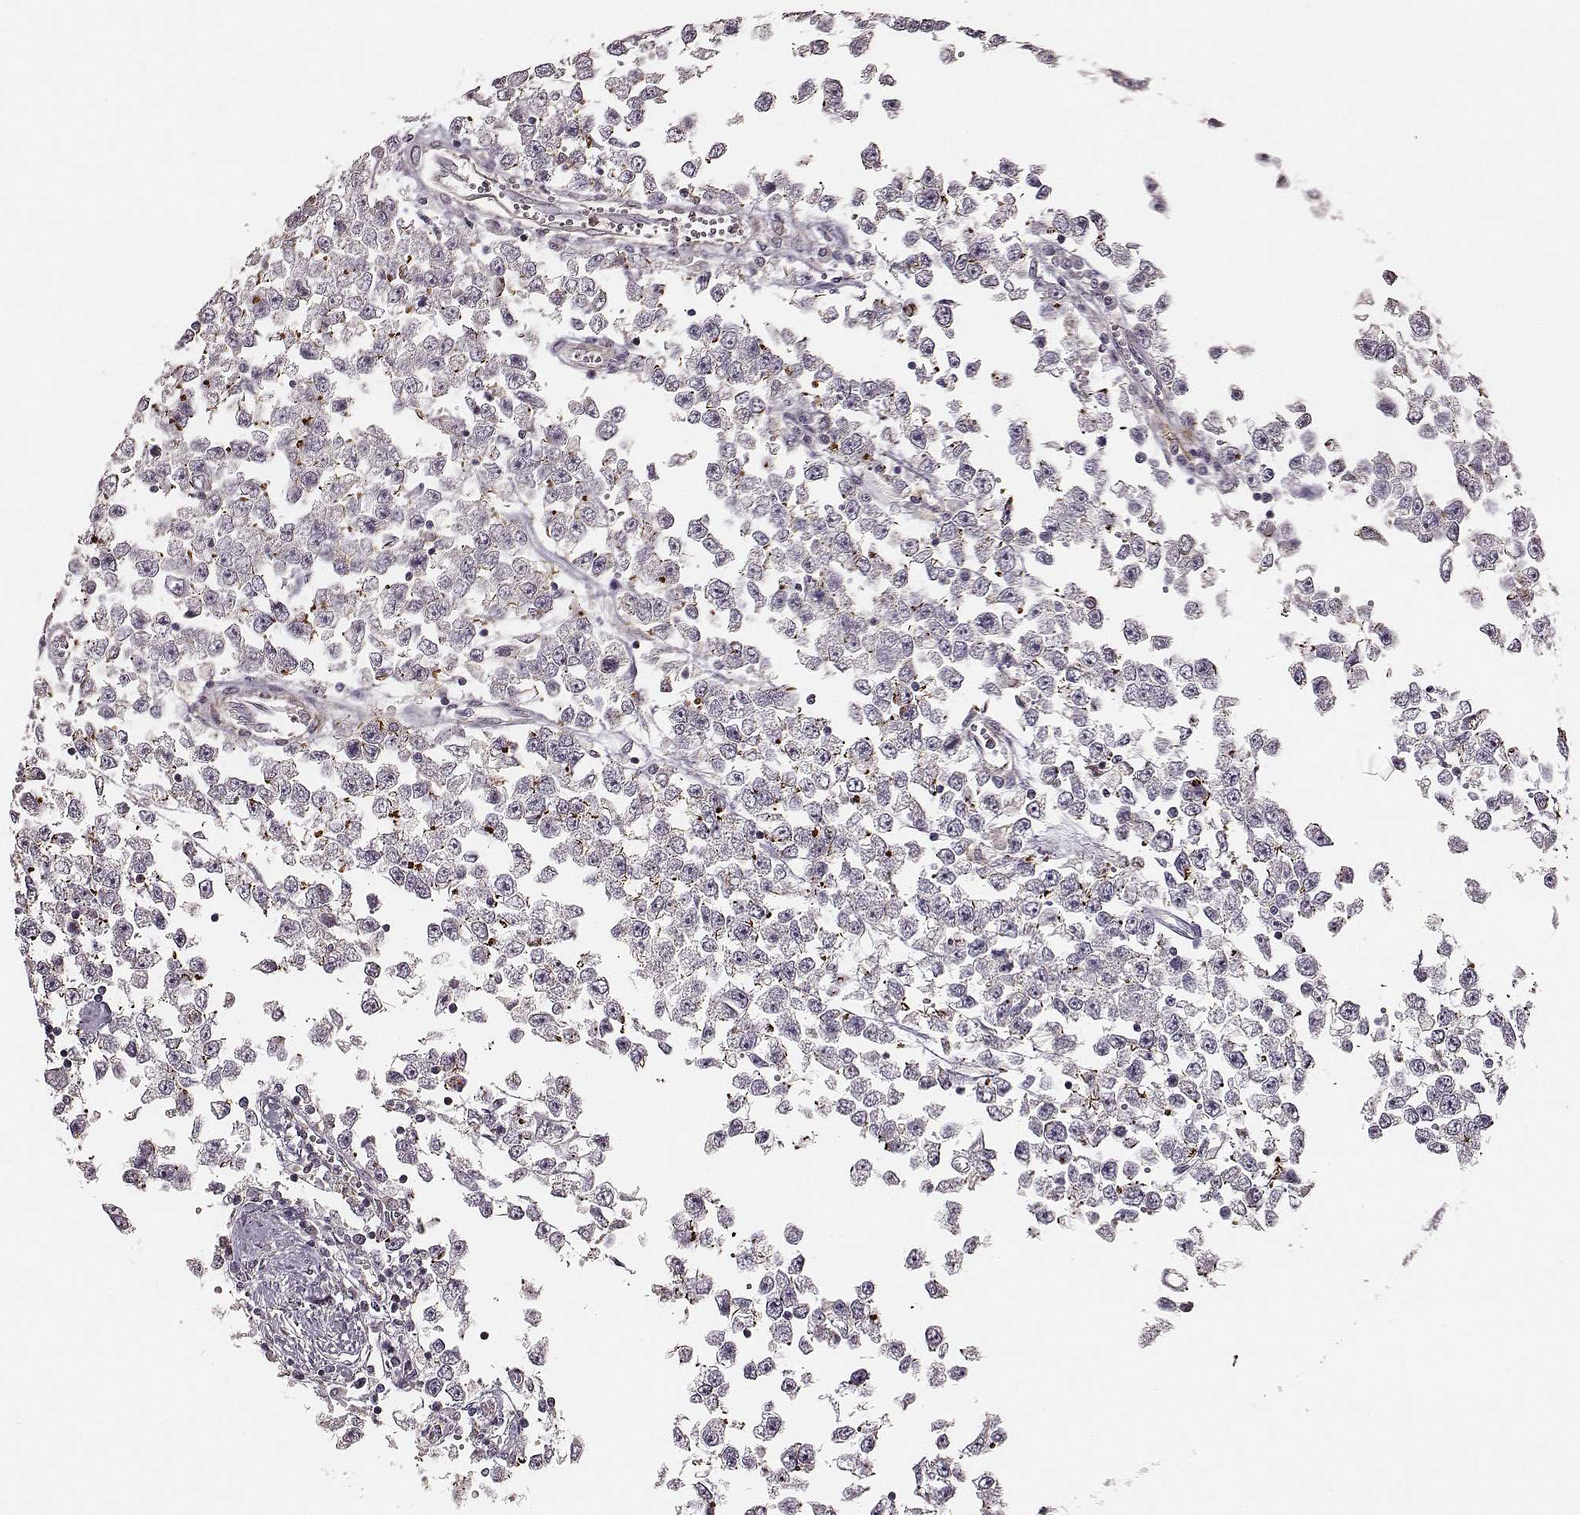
{"staining": {"intensity": "negative", "quantity": "none", "location": "none"}, "tissue": "testis cancer", "cell_type": "Tumor cells", "image_type": "cancer", "snomed": [{"axis": "morphology", "description": "Seminoma, NOS"}, {"axis": "topography", "description": "Testis"}], "caption": "Human testis cancer (seminoma) stained for a protein using immunohistochemistry (IHC) shows no expression in tumor cells.", "gene": "ZYX", "patient": {"sex": "male", "age": 34}}